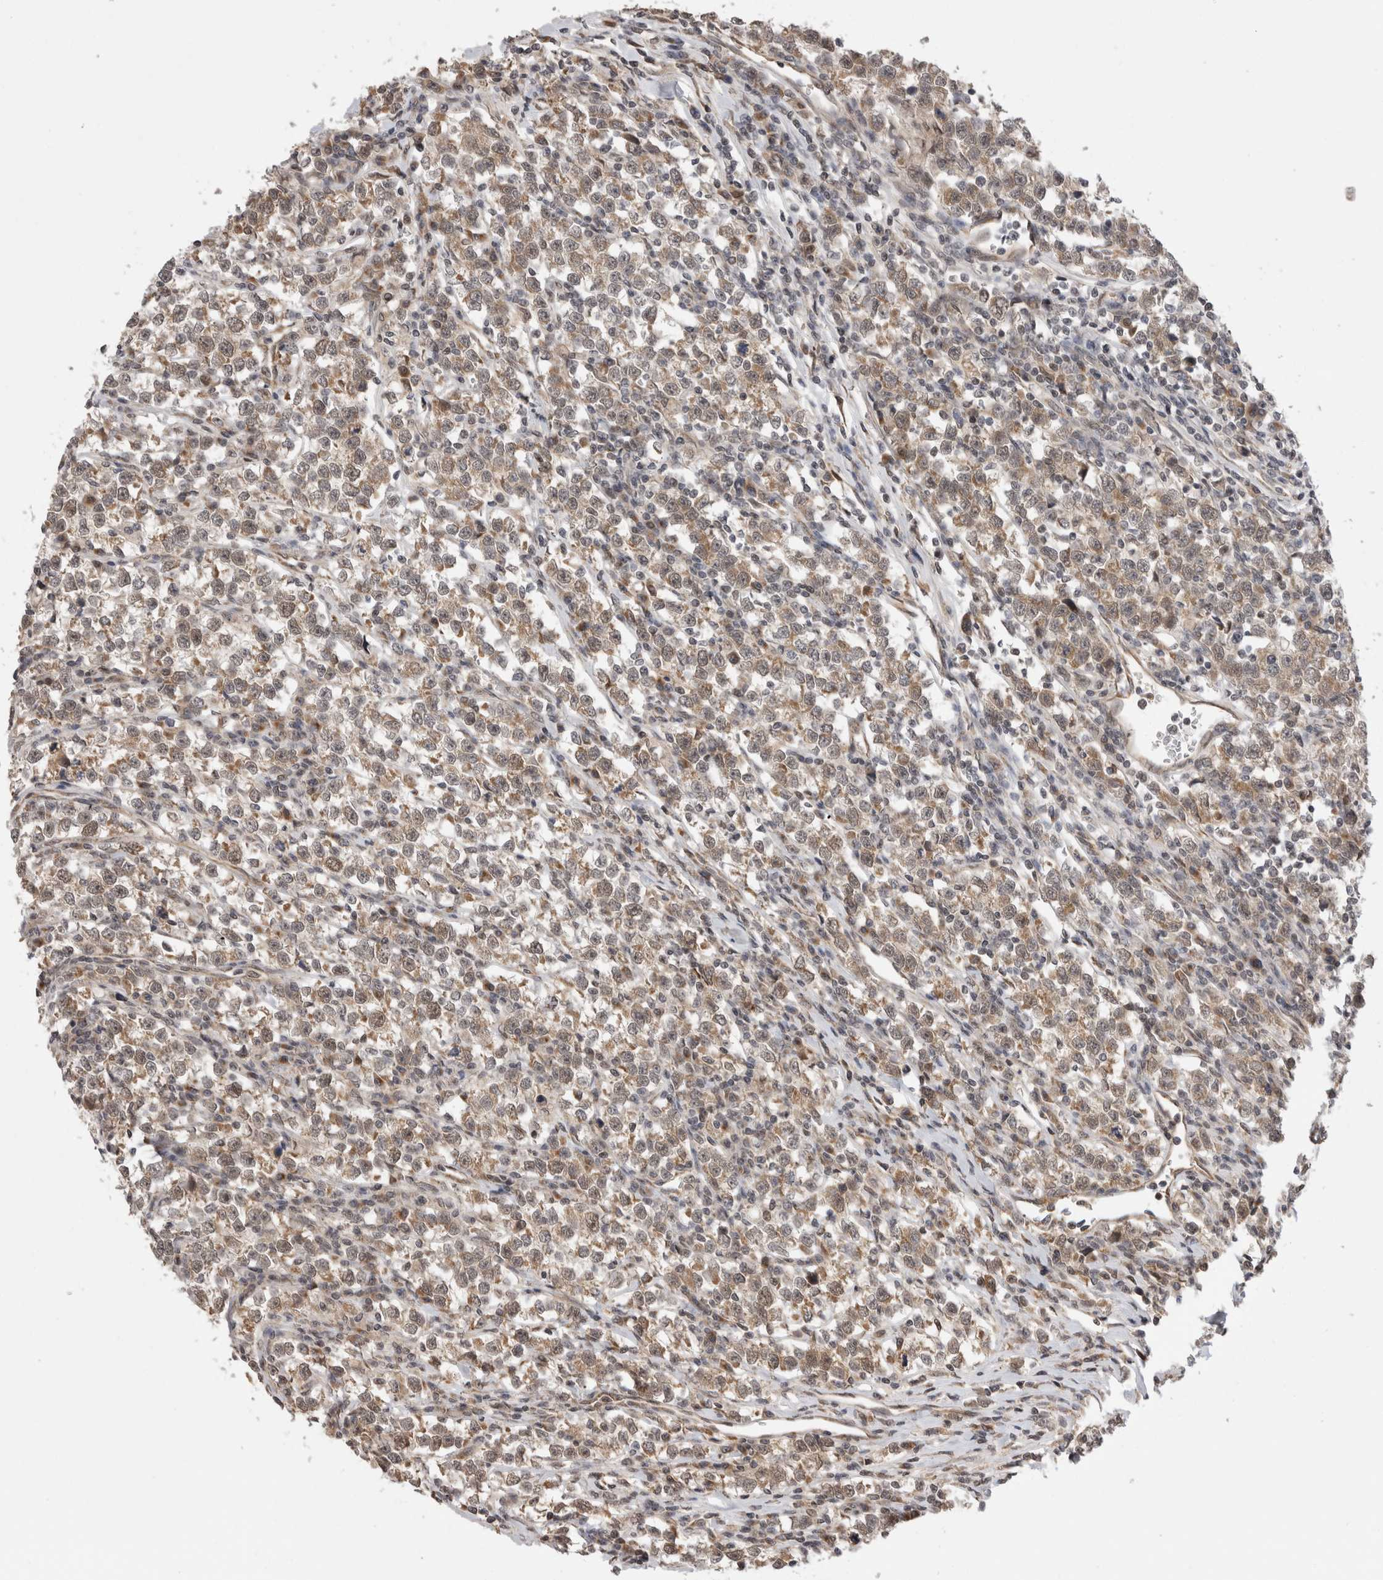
{"staining": {"intensity": "weak", "quantity": ">75%", "location": "cytoplasmic/membranous,nuclear"}, "tissue": "testis cancer", "cell_type": "Tumor cells", "image_type": "cancer", "snomed": [{"axis": "morphology", "description": "Normal tissue, NOS"}, {"axis": "morphology", "description": "Seminoma, NOS"}, {"axis": "topography", "description": "Testis"}], "caption": "Approximately >75% of tumor cells in human testis cancer (seminoma) show weak cytoplasmic/membranous and nuclear protein expression as visualized by brown immunohistochemical staining.", "gene": "TMEM65", "patient": {"sex": "male", "age": 43}}